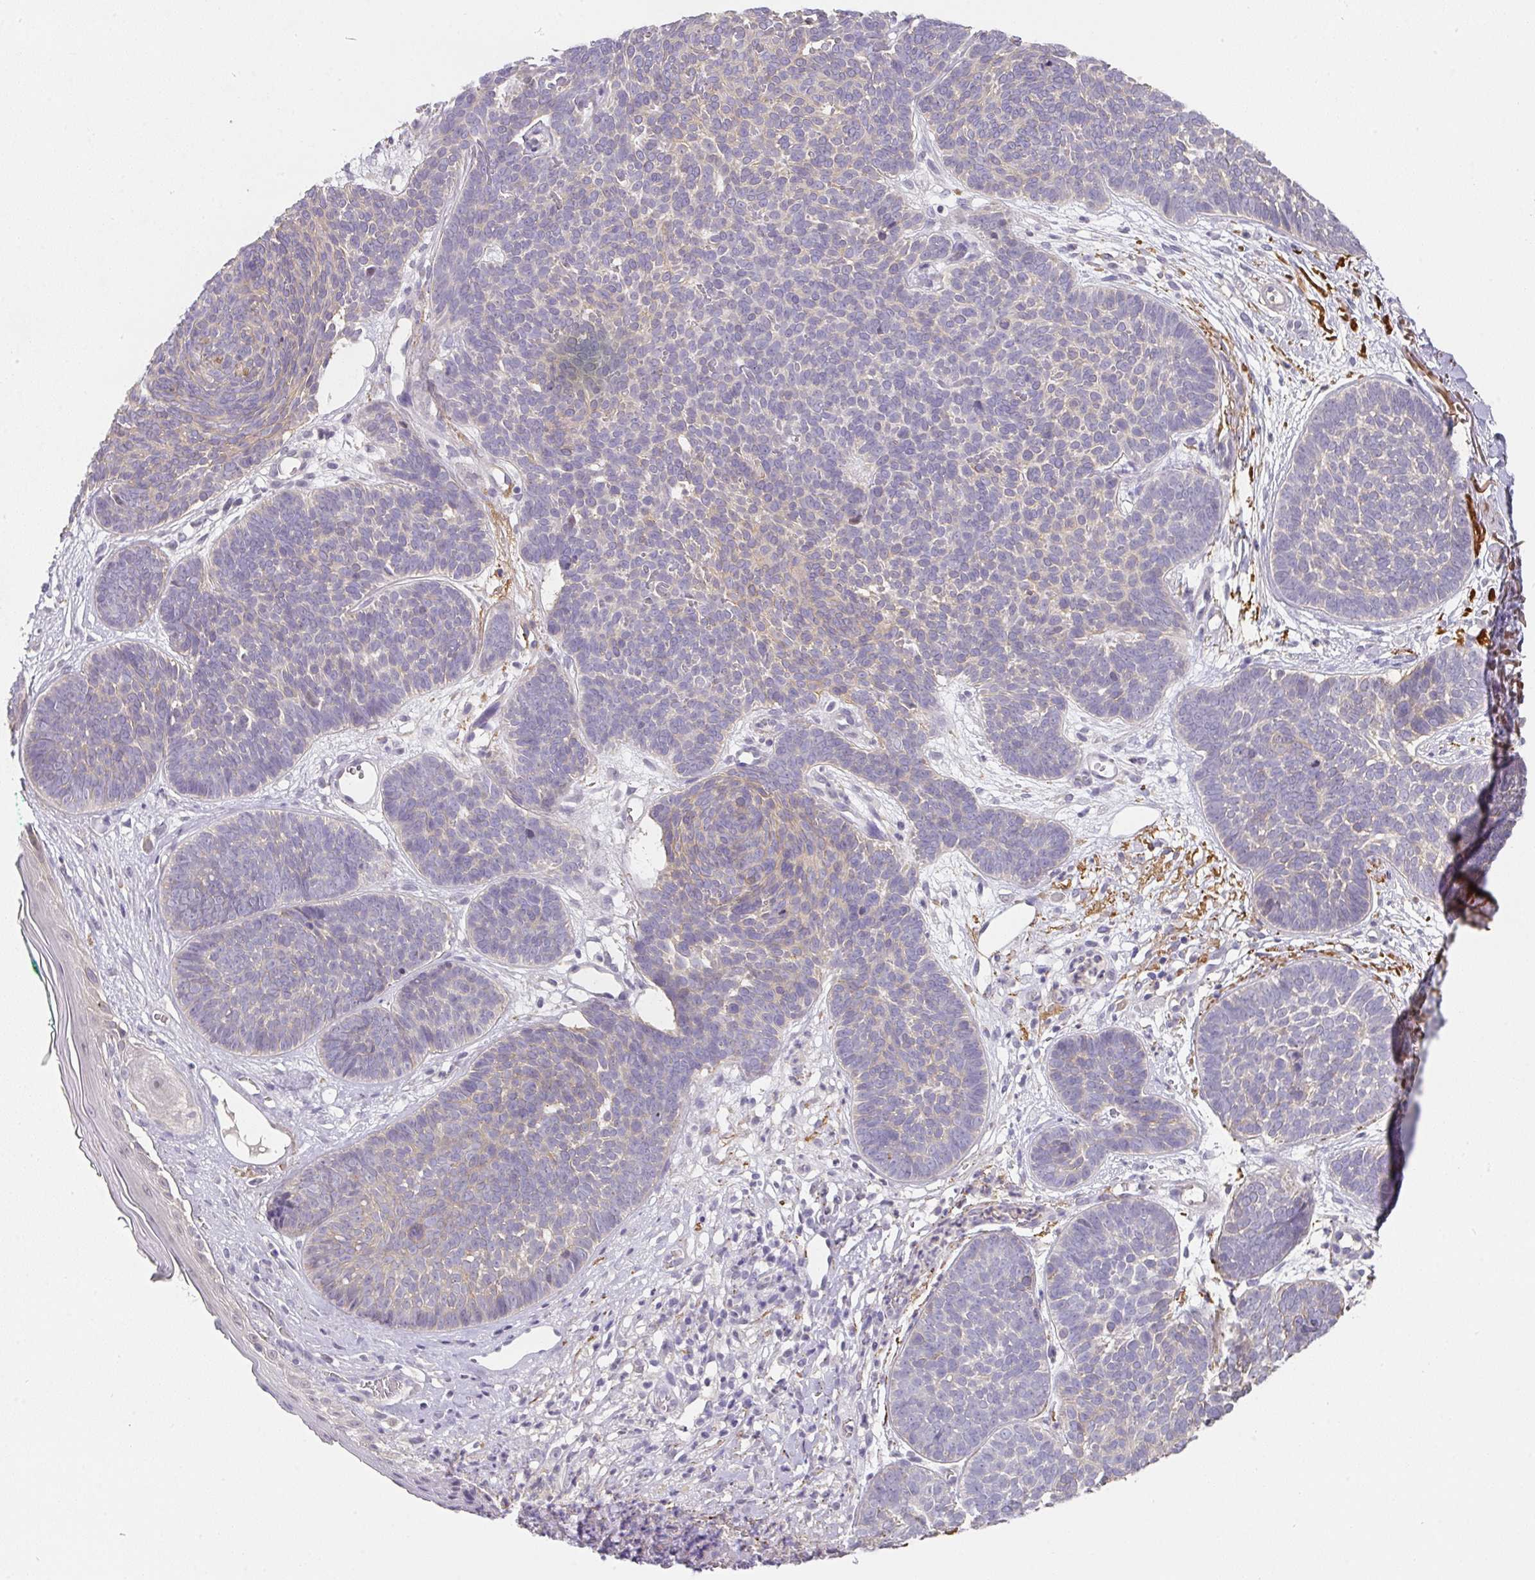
{"staining": {"intensity": "weak", "quantity": "<25%", "location": "cytoplasmic/membranous"}, "tissue": "skin cancer", "cell_type": "Tumor cells", "image_type": "cancer", "snomed": [{"axis": "morphology", "description": "Basal cell carcinoma"}, {"axis": "topography", "description": "Skin"}, {"axis": "topography", "description": "Skin of neck"}, {"axis": "topography", "description": "Skin of shoulder"}, {"axis": "topography", "description": "Skin of back"}], "caption": "Immunohistochemistry (IHC) micrograph of skin basal cell carcinoma stained for a protein (brown), which displays no expression in tumor cells.", "gene": "FOXN4", "patient": {"sex": "male", "age": 80}}